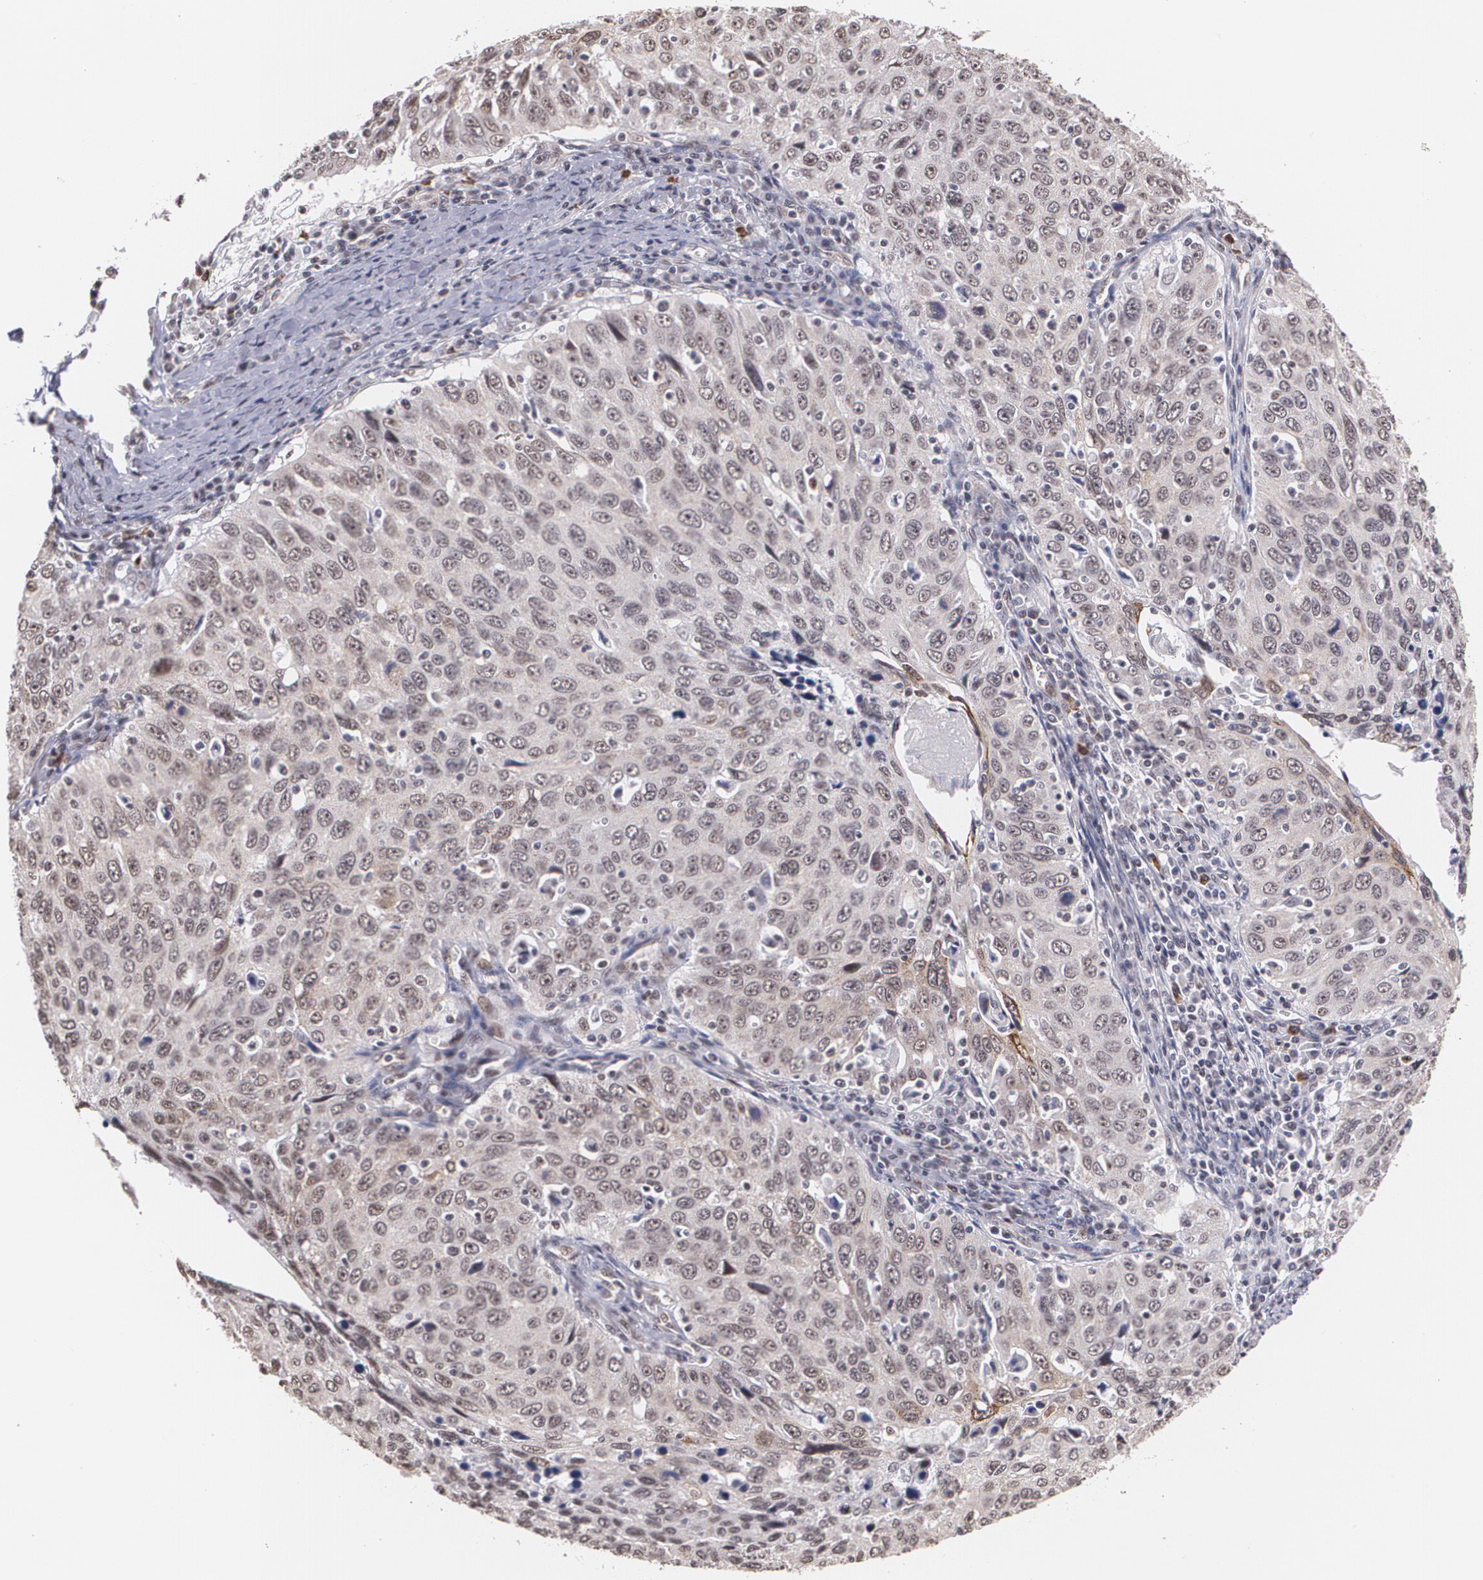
{"staining": {"intensity": "moderate", "quantity": ">75%", "location": "cytoplasmic/membranous,nuclear"}, "tissue": "cervical cancer", "cell_type": "Tumor cells", "image_type": "cancer", "snomed": [{"axis": "morphology", "description": "Squamous cell carcinoma, NOS"}, {"axis": "topography", "description": "Cervix"}], "caption": "Immunohistochemical staining of human squamous cell carcinoma (cervical) reveals medium levels of moderate cytoplasmic/membranous and nuclear protein expression in about >75% of tumor cells. (DAB (3,3'-diaminobenzidine) IHC with brightfield microscopy, high magnification).", "gene": "C6orf15", "patient": {"sex": "female", "age": 53}}